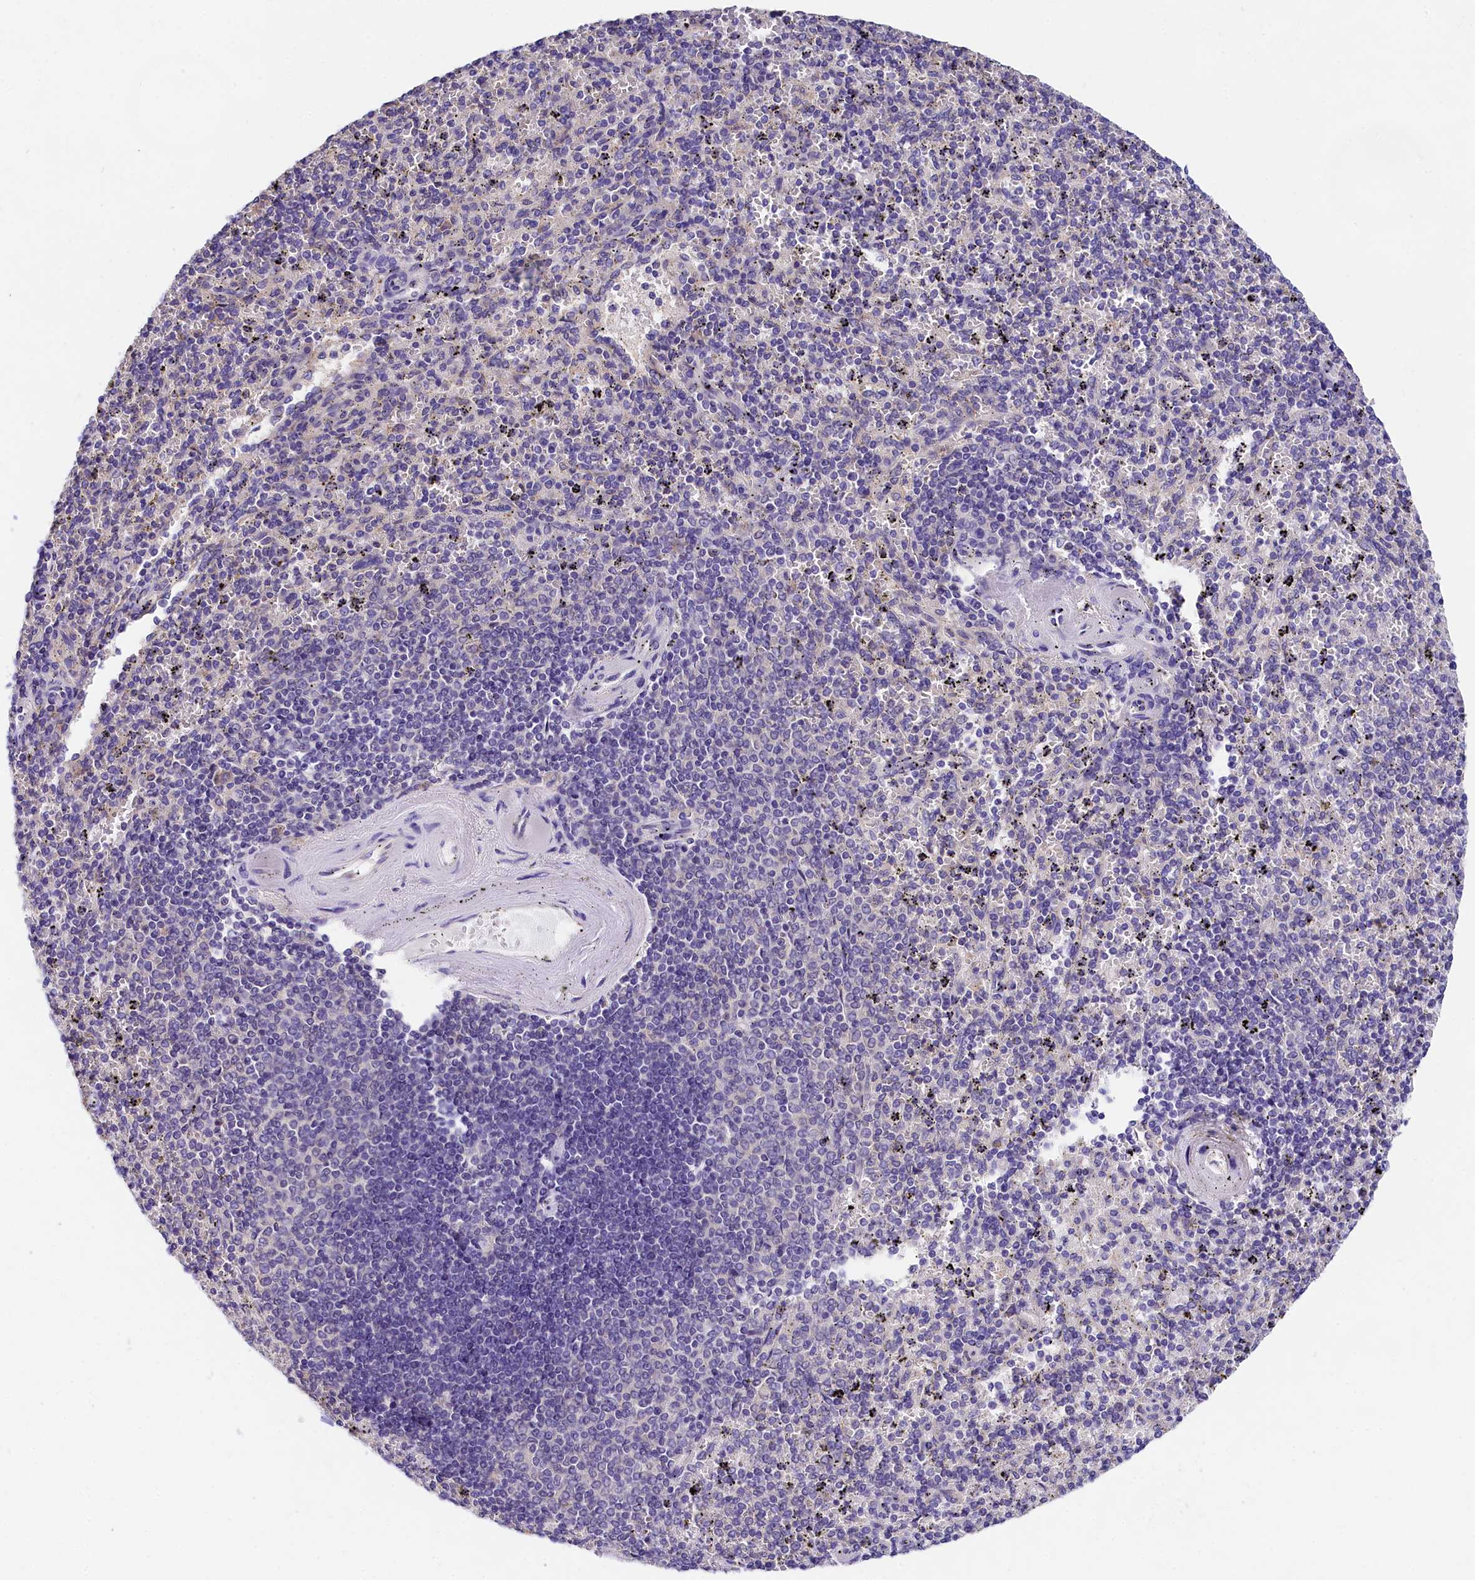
{"staining": {"intensity": "negative", "quantity": "none", "location": "none"}, "tissue": "spleen", "cell_type": "Cells in red pulp", "image_type": "normal", "snomed": [{"axis": "morphology", "description": "Normal tissue, NOS"}, {"axis": "topography", "description": "Spleen"}], "caption": "Image shows no protein expression in cells in red pulp of benign spleen.", "gene": "OAS3", "patient": {"sex": "male", "age": 82}}